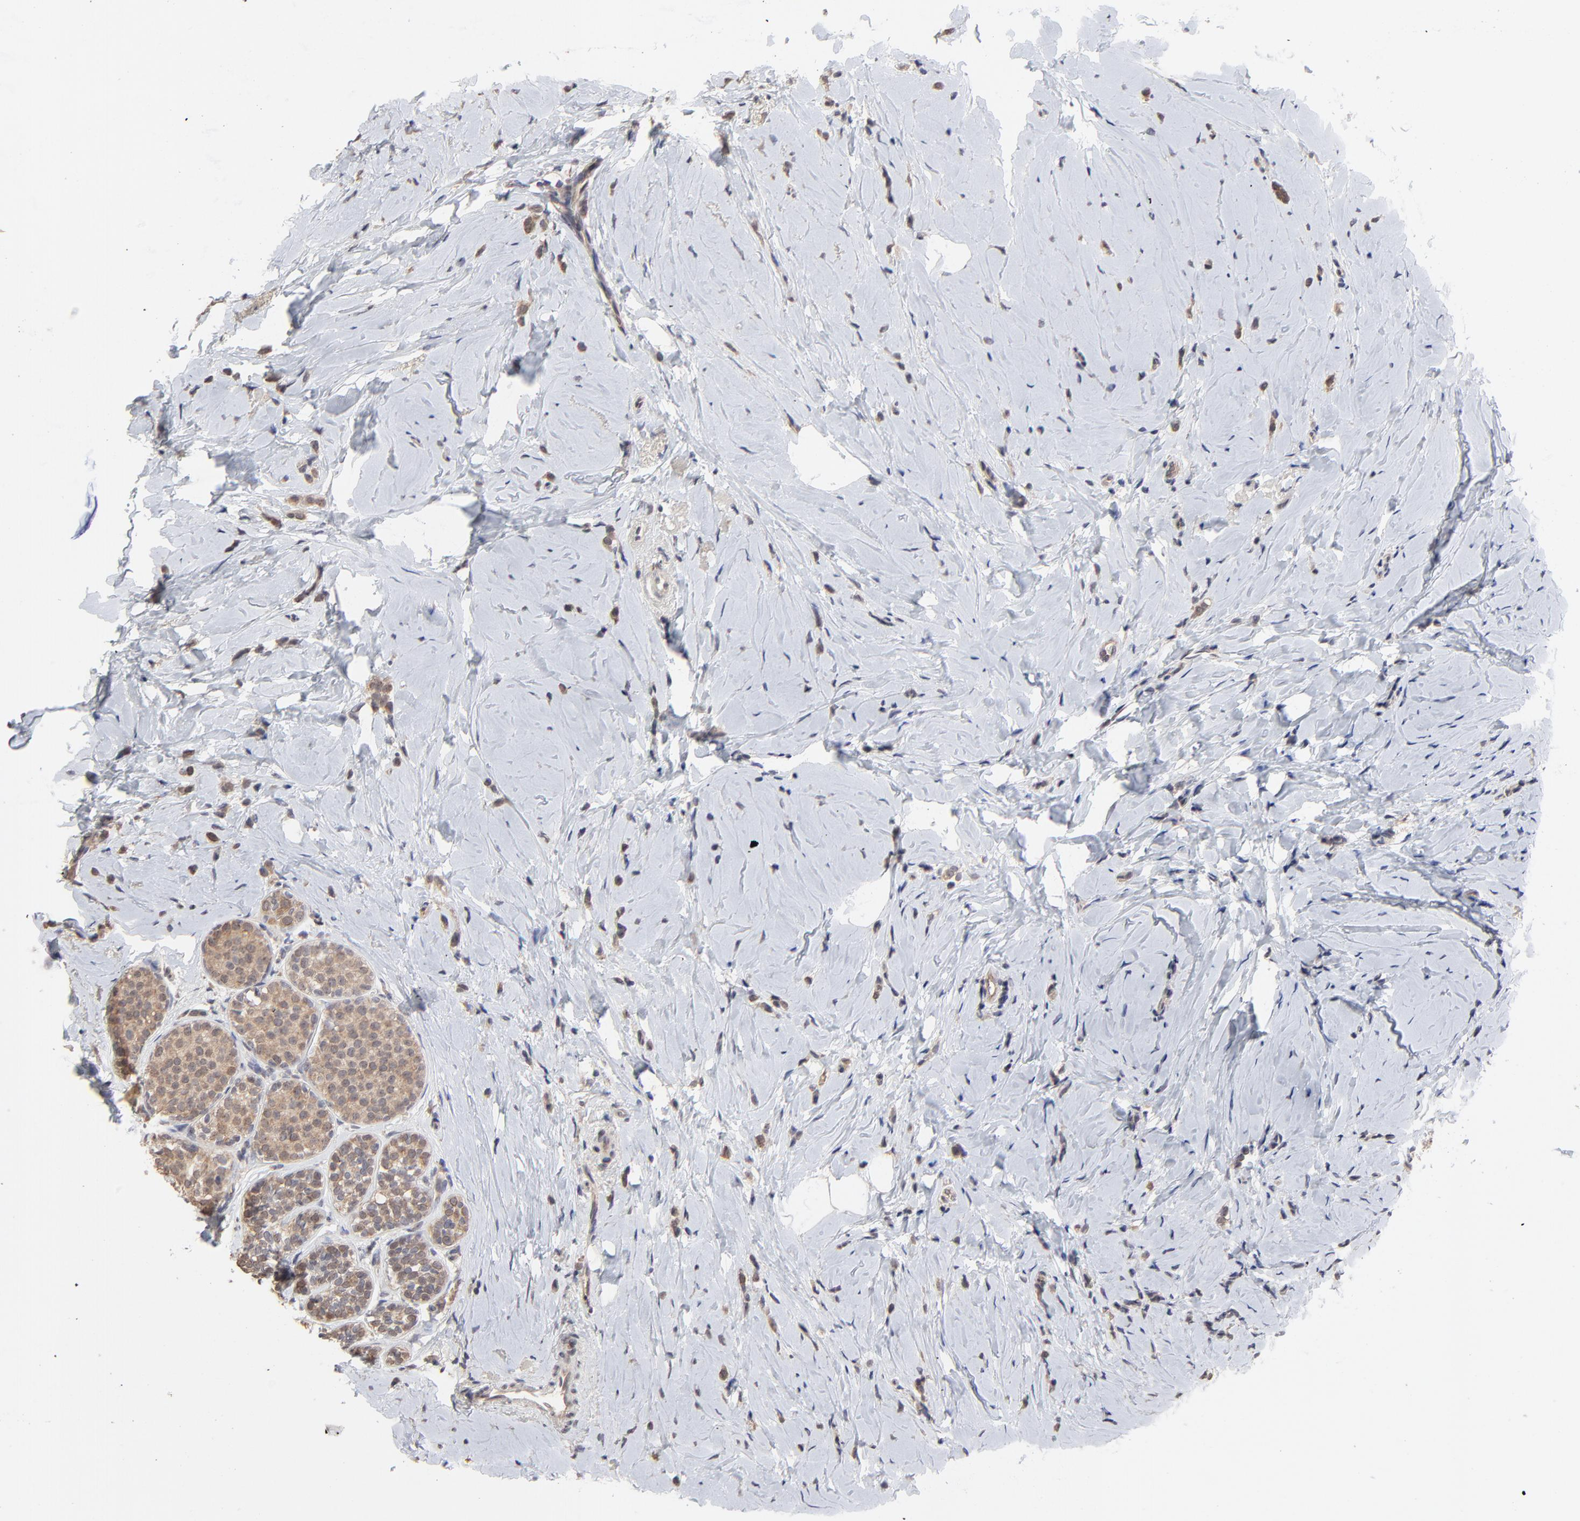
{"staining": {"intensity": "weak", "quantity": ">75%", "location": "cytoplasmic/membranous"}, "tissue": "breast cancer", "cell_type": "Tumor cells", "image_type": "cancer", "snomed": [{"axis": "morphology", "description": "Lobular carcinoma"}, {"axis": "topography", "description": "Breast"}], "caption": "Approximately >75% of tumor cells in breast lobular carcinoma display weak cytoplasmic/membranous protein positivity as visualized by brown immunohistochemical staining.", "gene": "FAM199X", "patient": {"sex": "female", "age": 64}}